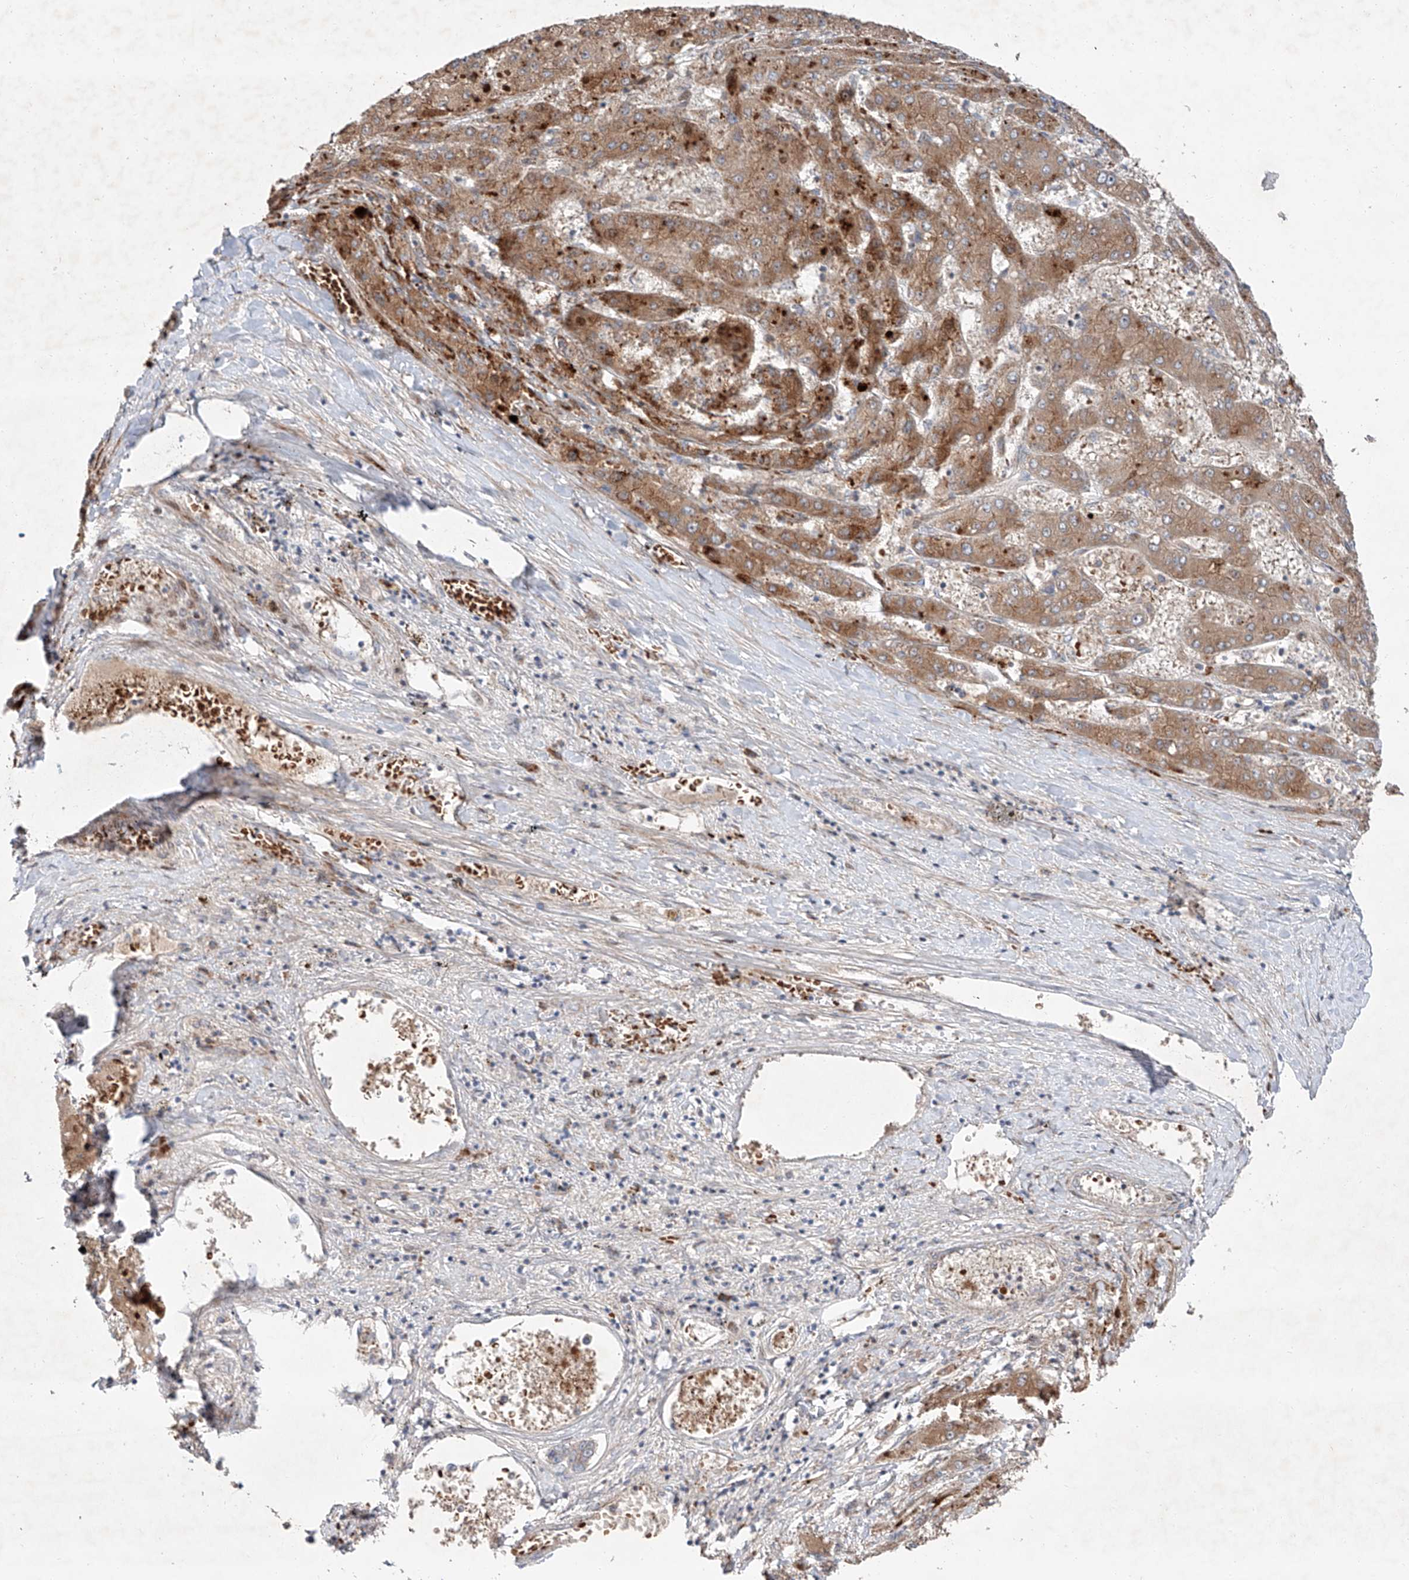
{"staining": {"intensity": "moderate", "quantity": ">75%", "location": "cytoplasmic/membranous"}, "tissue": "liver cancer", "cell_type": "Tumor cells", "image_type": "cancer", "snomed": [{"axis": "morphology", "description": "Carcinoma, Hepatocellular, NOS"}, {"axis": "topography", "description": "Liver"}], "caption": "Immunohistochemical staining of hepatocellular carcinoma (liver) exhibits moderate cytoplasmic/membranous protein staining in about >75% of tumor cells.", "gene": "USF3", "patient": {"sex": "female", "age": 73}}